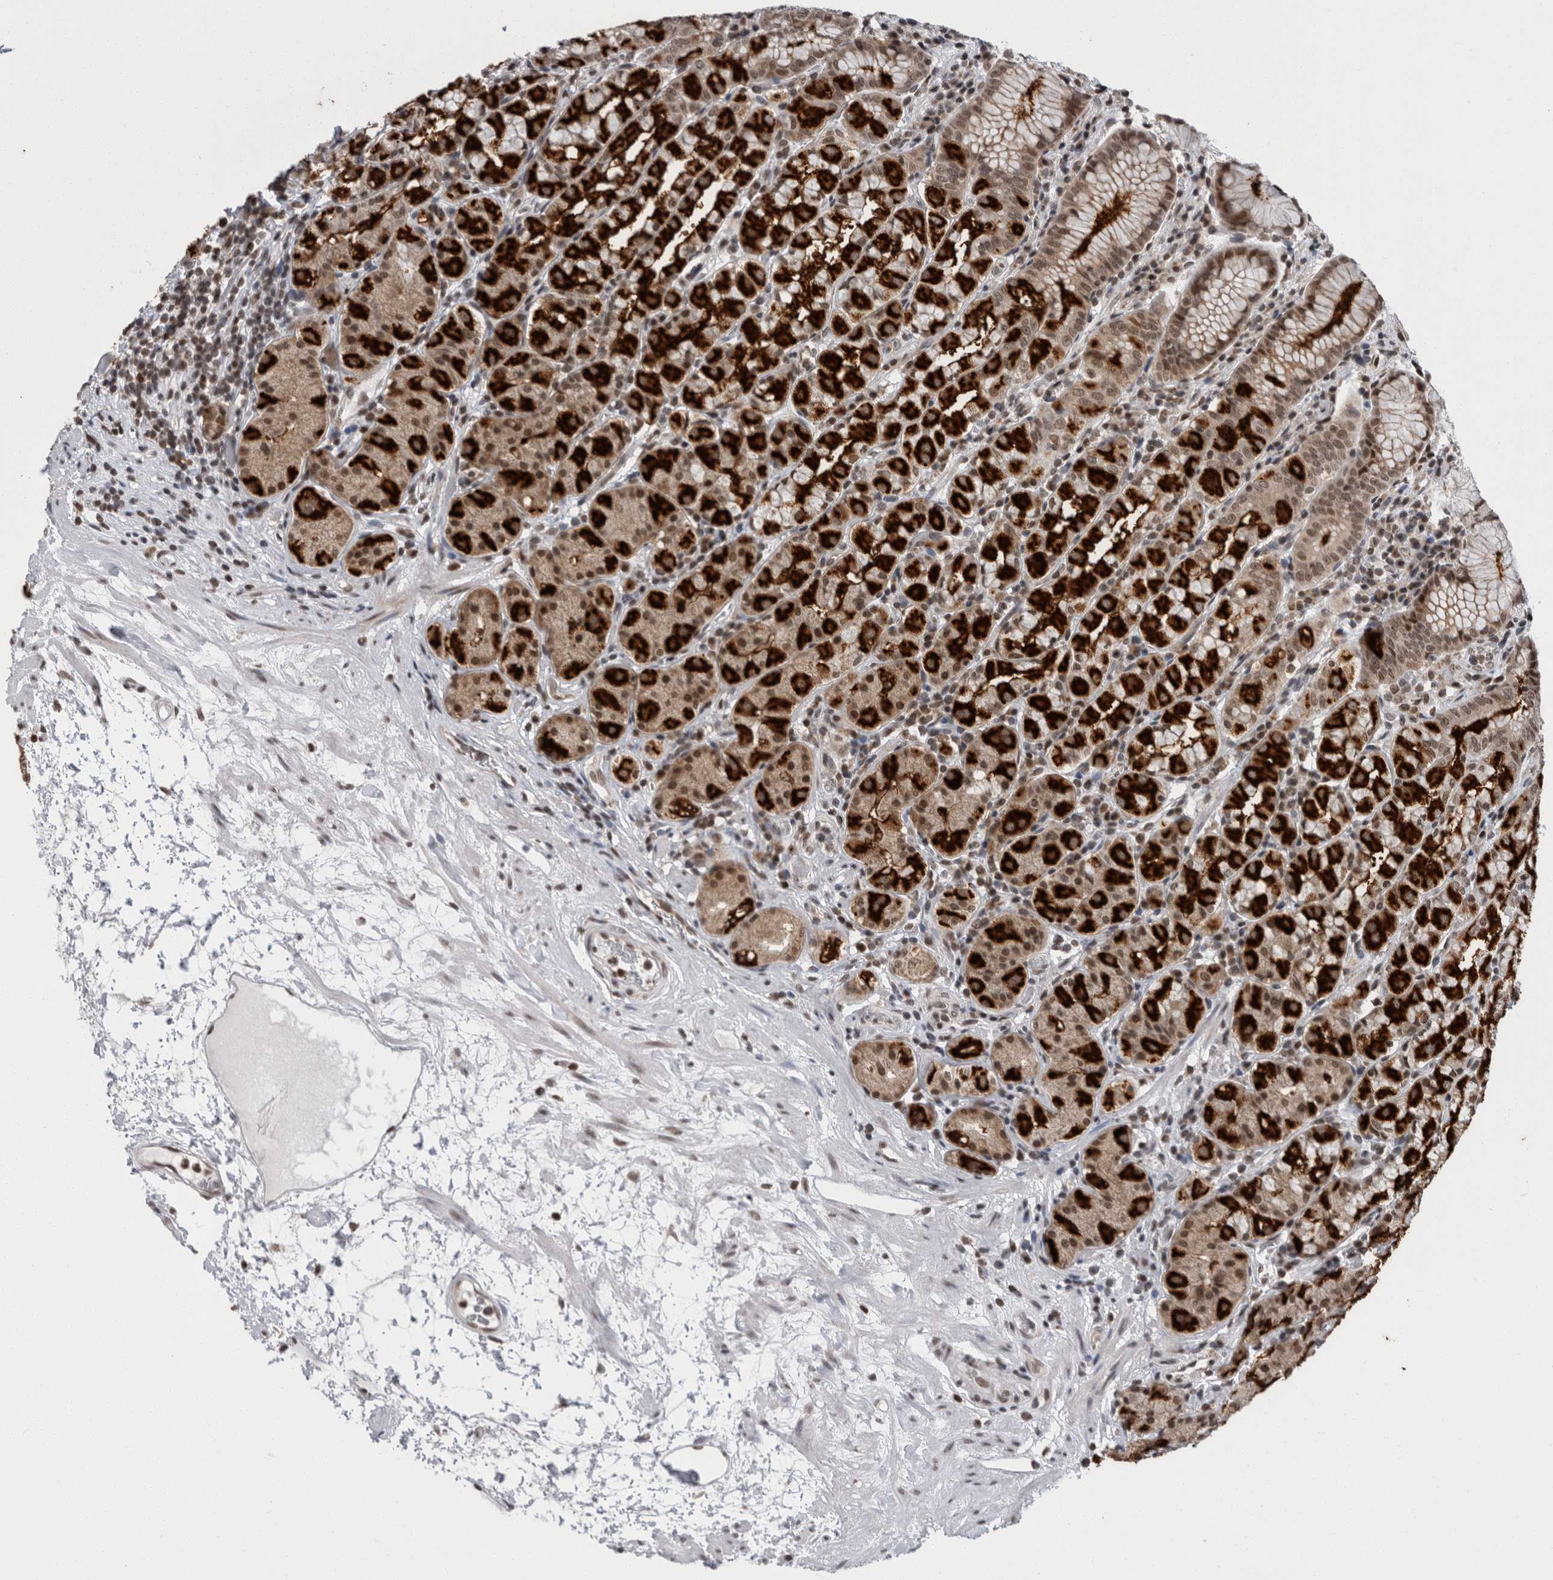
{"staining": {"intensity": "strong", "quantity": "25%-75%", "location": "cytoplasmic/membranous,nuclear"}, "tissue": "stomach", "cell_type": "Glandular cells", "image_type": "normal", "snomed": [{"axis": "morphology", "description": "Normal tissue, NOS"}, {"axis": "topography", "description": "Stomach, lower"}], "caption": "Approximately 25%-75% of glandular cells in unremarkable stomach exhibit strong cytoplasmic/membranous,nuclear protein positivity as visualized by brown immunohistochemical staining.", "gene": "ZBTB11", "patient": {"sex": "female", "age": 56}}